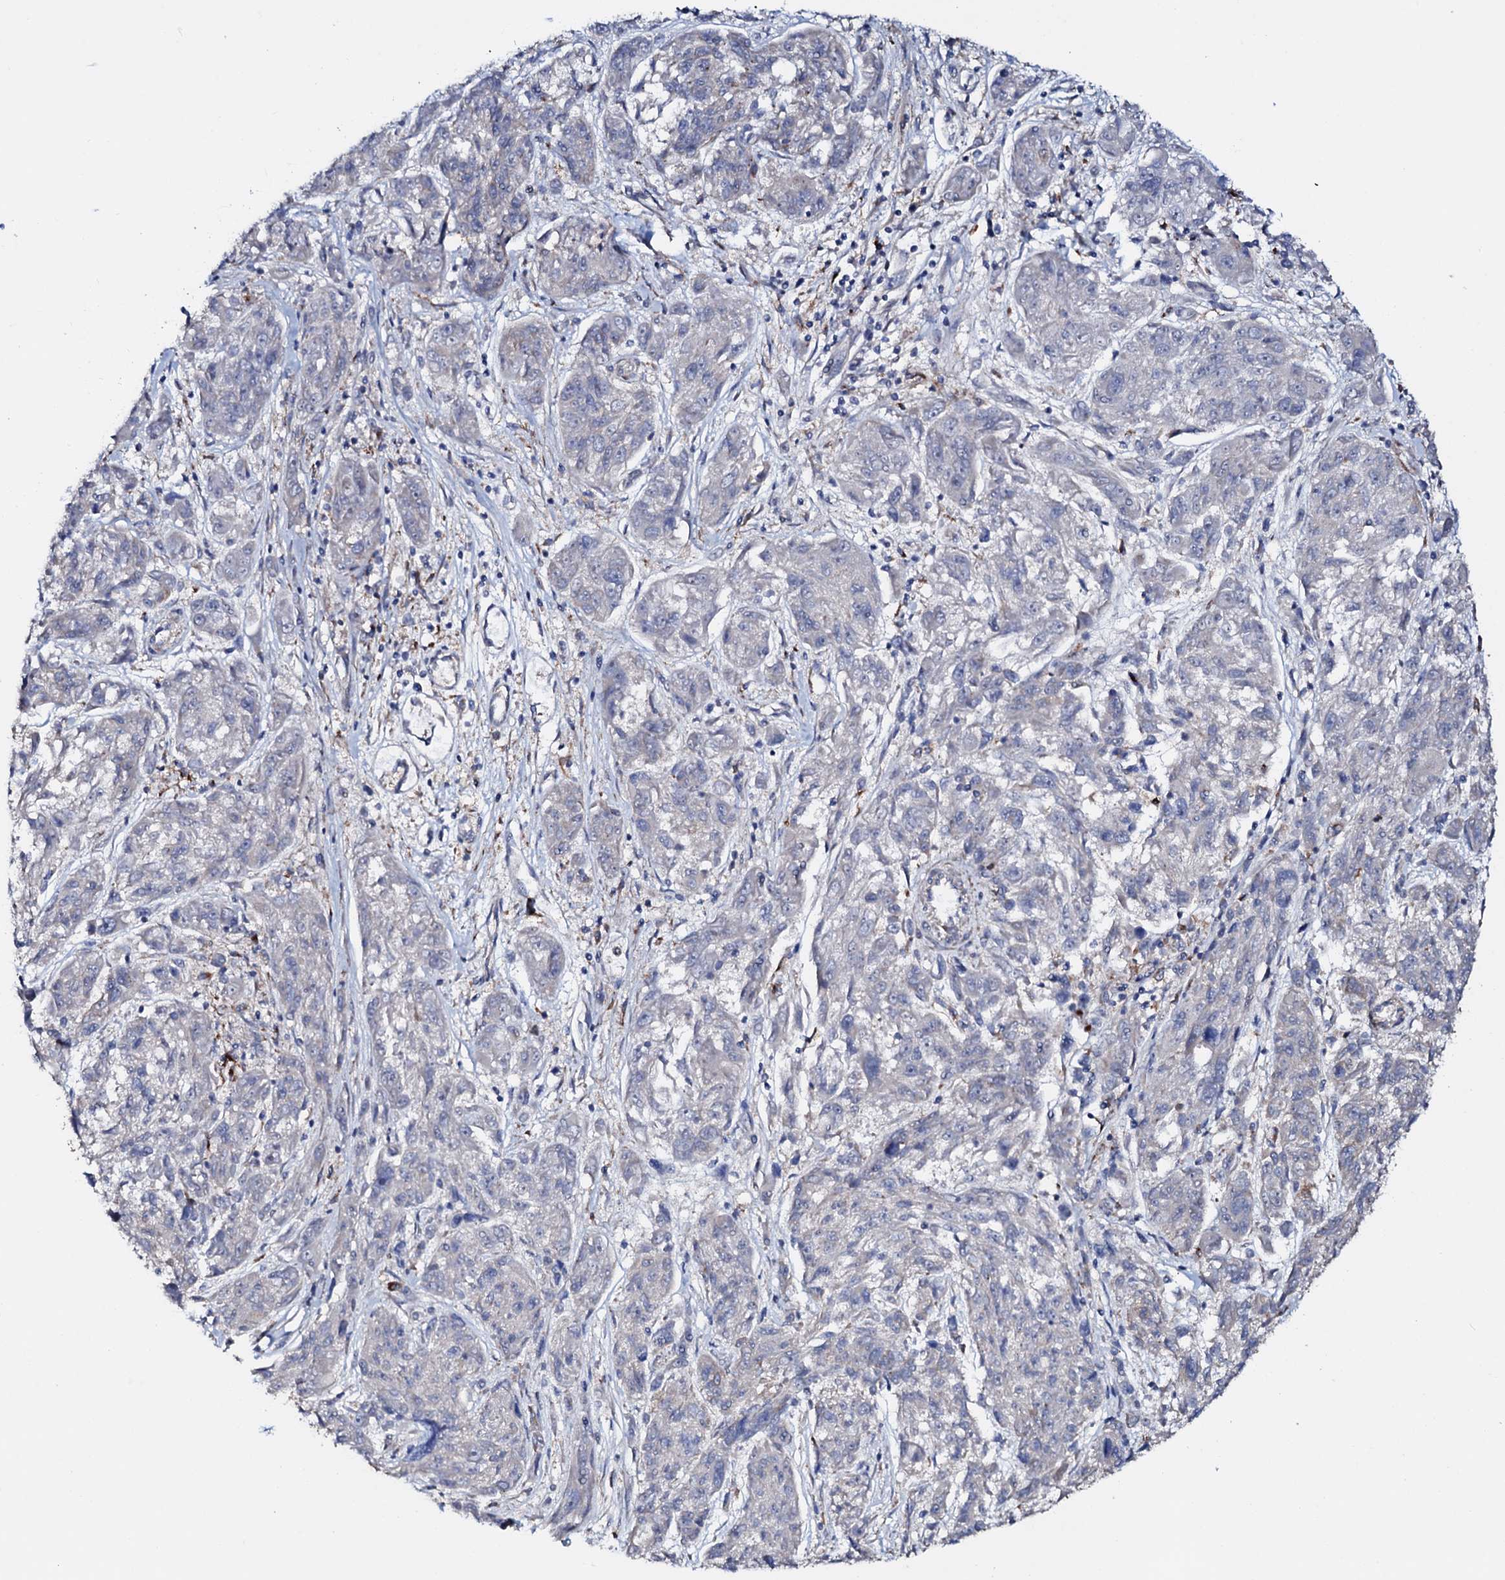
{"staining": {"intensity": "negative", "quantity": "none", "location": "none"}, "tissue": "melanoma", "cell_type": "Tumor cells", "image_type": "cancer", "snomed": [{"axis": "morphology", "description": "Malignant melanoma, NOS"}, {"axis": "topography", "description": "Skin"}], "caption": "Malignant melanoma was stained to show a protein in brown. There is no significant expression in tumor cells.", "gene": "P2RX4", "patient": {"sex": "male", "age": 53}}